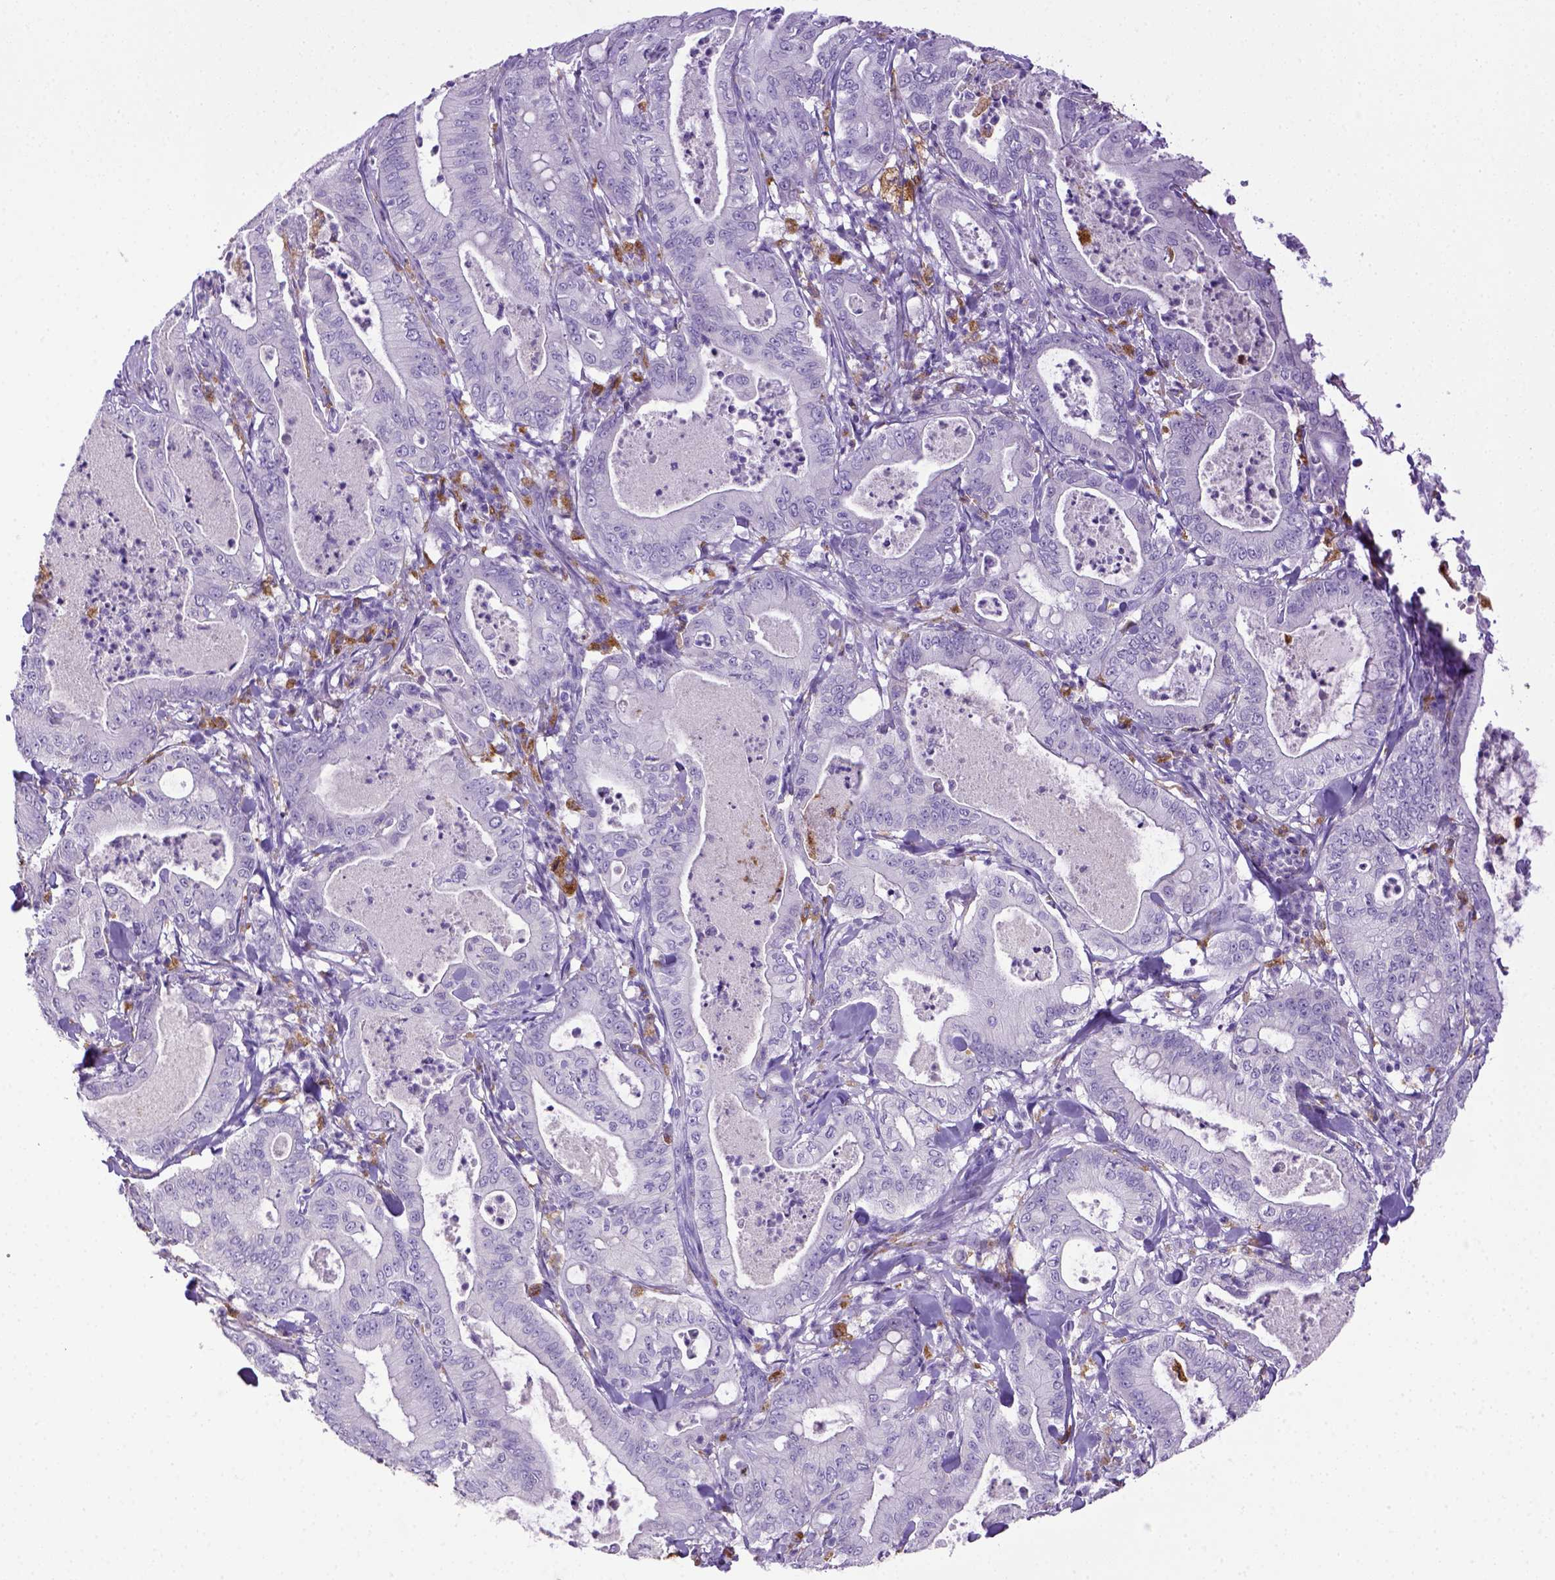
{"staining": {"intensity": "negative", "quantity": "none", "location": "none"}, "tissue": "pancreatic cancer", "cell_type": "Tumor cells", "image_type": "cancer", "snomed": [{"axis": "morphology", "description": "Adenocarcinoma, NOS"}, {"axis": "topography", "description": "Pancreas"}], "caption": "Pancreatic cancer stained for a protein using immunohistochemistry (IHC) displays no staining tumor cells.", "gene": "CD68", "patient": {"sex": "male", "age": 71}}